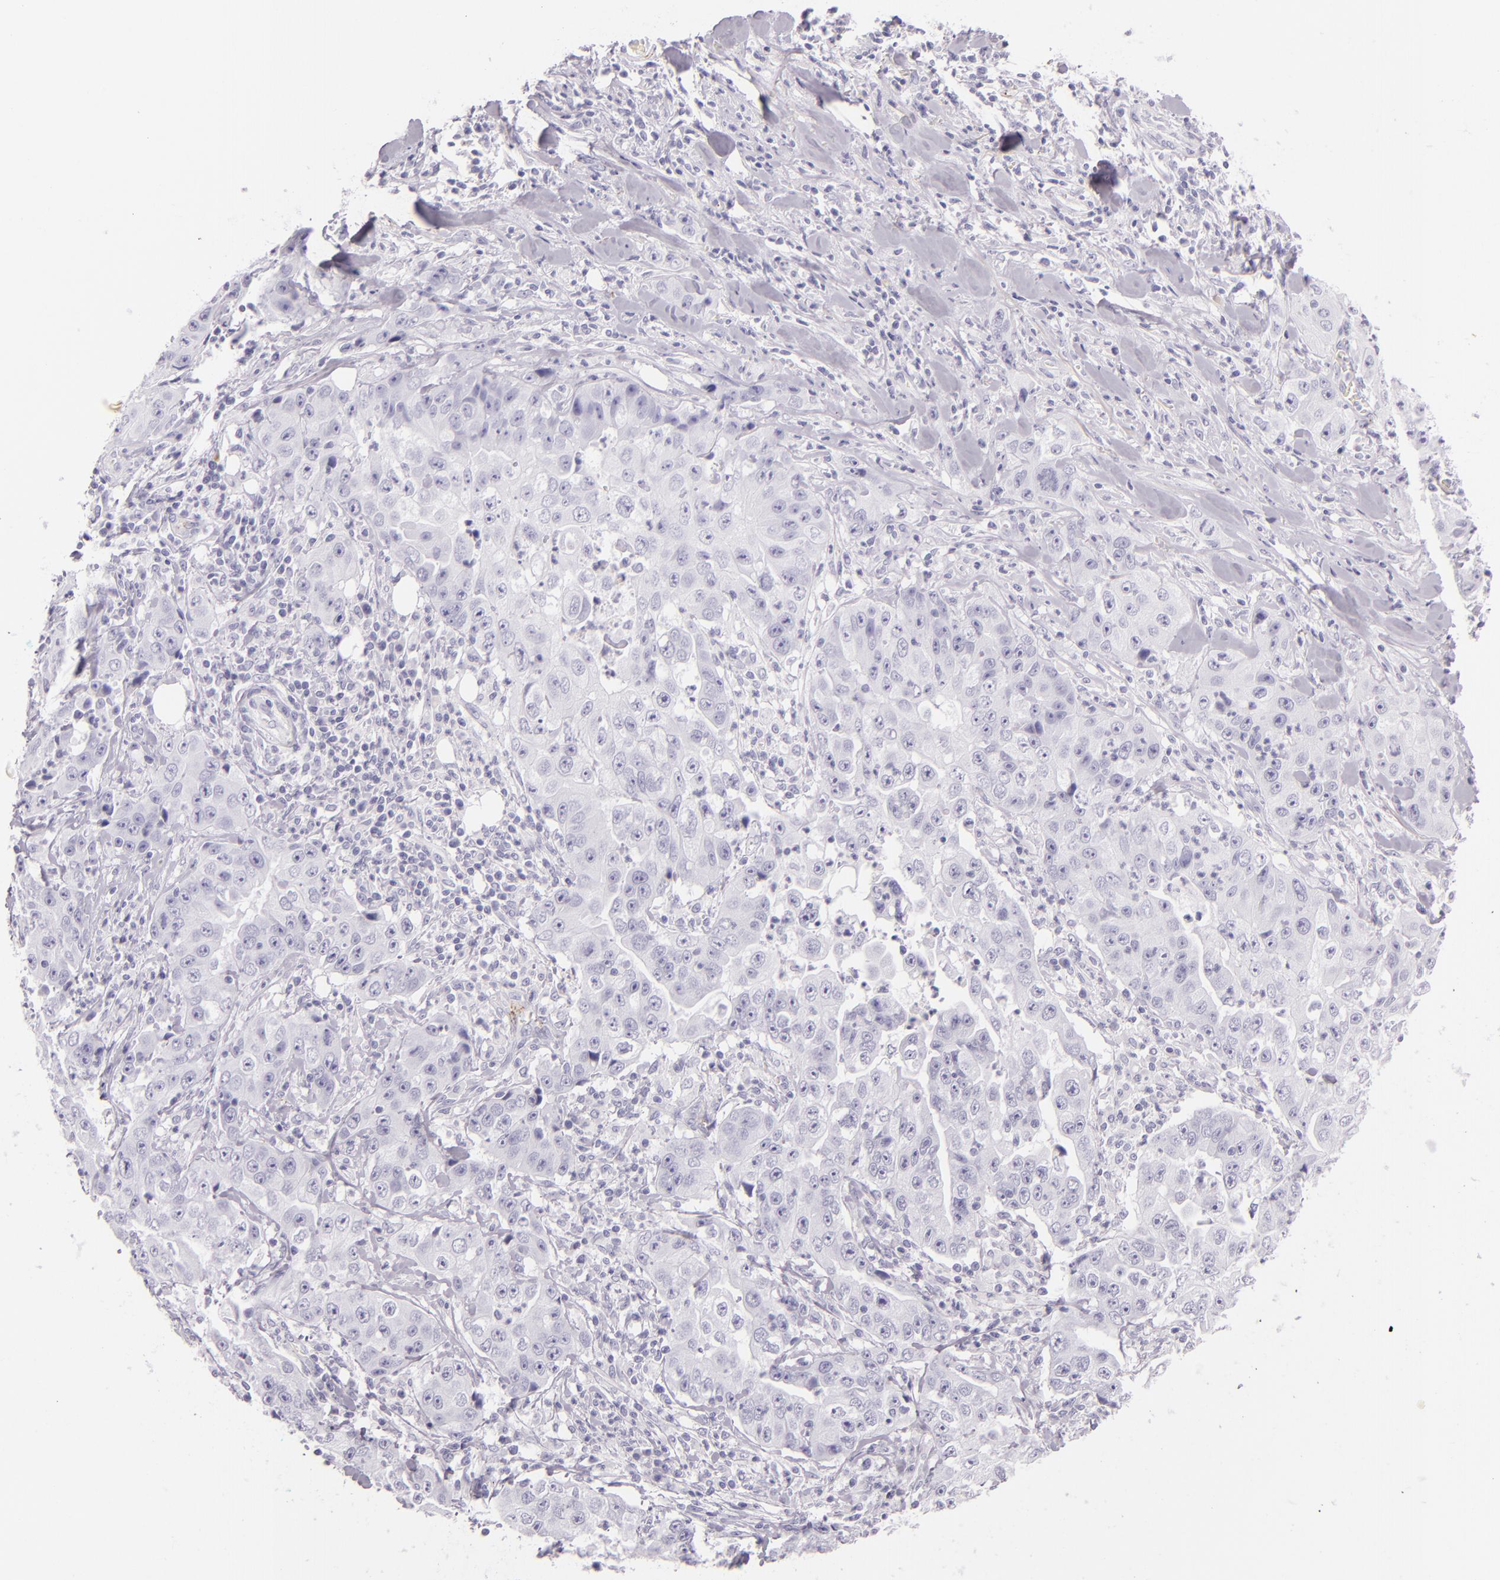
{"staining": {"intensity": "negative", "quantity": "none", "location": "none"}, "tissue": "lung cancer", "cell_type": "Tumor cells", "image_type": "cancer", "snomed": [{"axis": "morphology", "description": "Squamous cell carcinoma, NOS"}, {"axis": "topography", "description": "Lung"}], "caption": "A high-resolution micrograph shows immunohistochemistry staining of lung squamous cell carcinoma, which displays no significant positivity in tumor cells.", "gene": "SELP", "patient": {"sex": "male", "age": 64}}